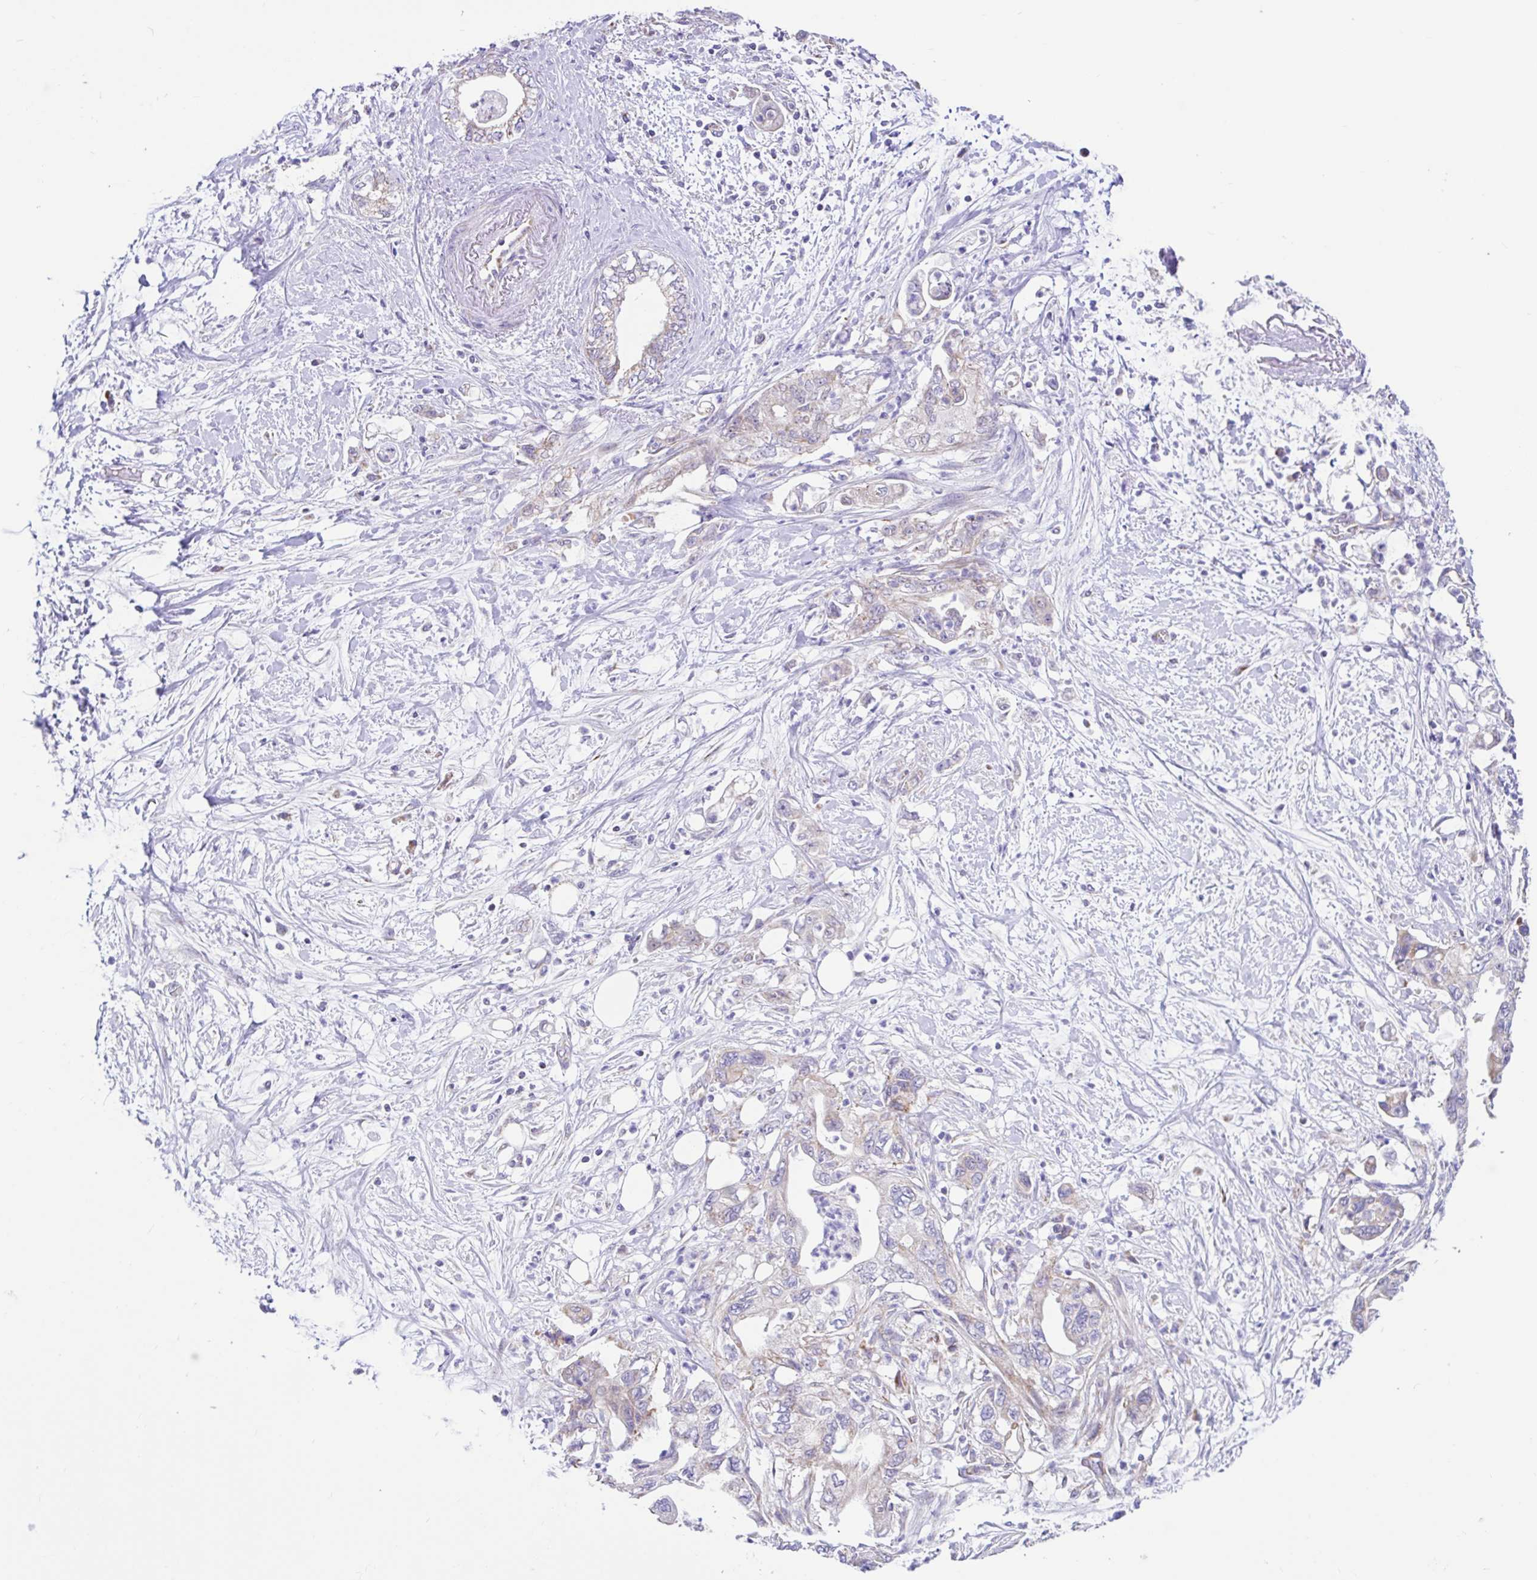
{"staining": {"intensity": "weak", "quantity": "25%-75%", "location": "cytoplasmic/membranous"}, "tissue": "pancreatic cancer", "cell_type": "Tumor cells", "image_type": "cancer", "snomed": [{"axis": "morphology", "description": "Adenocarcinoma, NOS"}, {"axis": "topography", "description": "Pancreas"}], "caption": "Tumor cells exhibit low levels of weak cytoplasmic/membranous staining in about 25%-75% of cells in human pancreatic cancer.", "gene": "NDUFS2", "patient": {"sex": "female", "age": 73}}